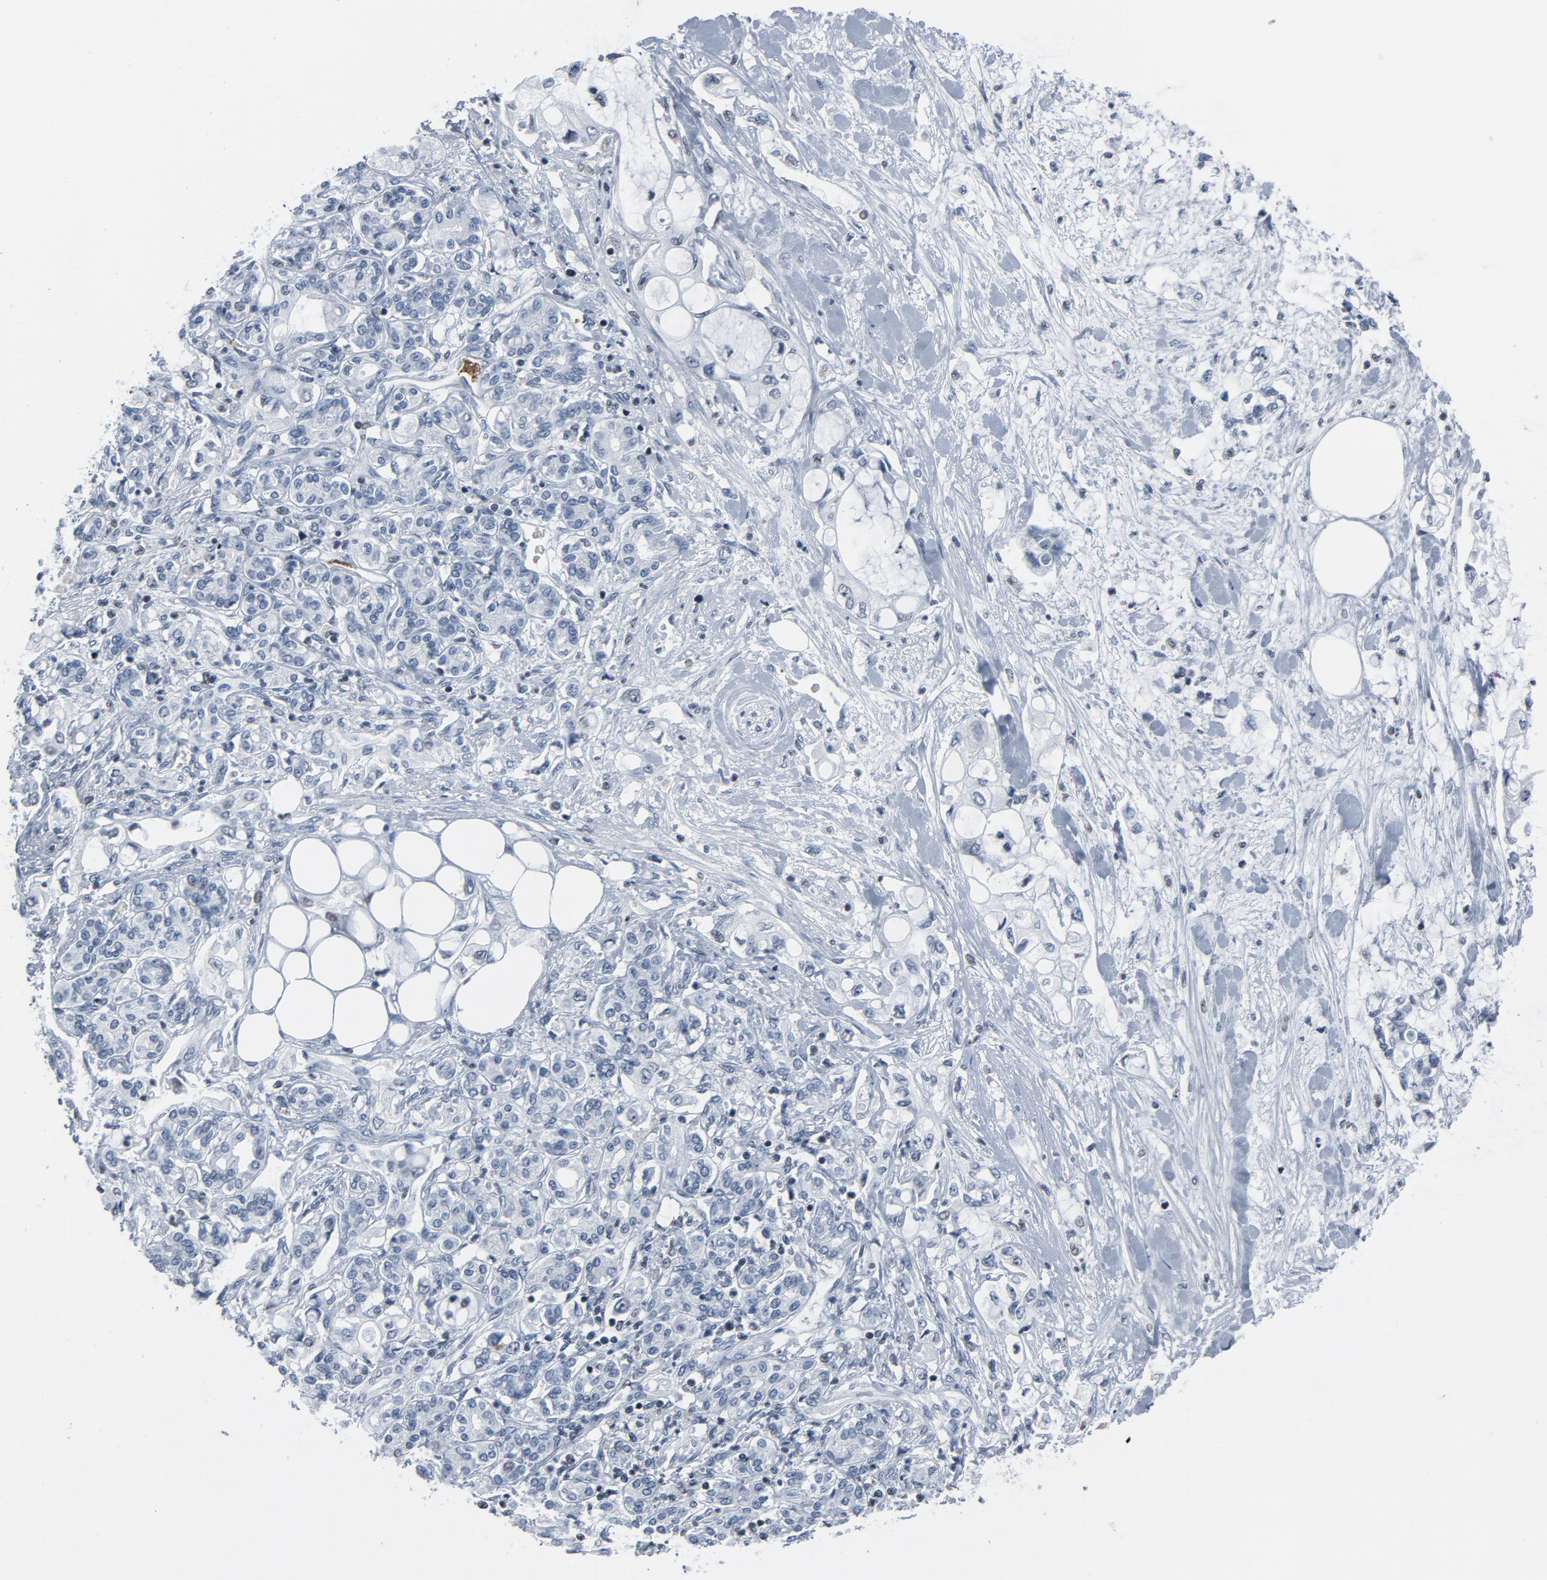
{"staining": {"intensity": "negative", "quantity": "none", "location": "none"}, "tissue": "pancreatic cancer", "cell_type": "Tumor cells", "image_type": "cancer", "snomed": [{"axis": "morphology", "description": "Adenocarcinoma, NOS"}, {"axis": "topography", "description": "Pancreas"}], "caption": "Human adenocarcinoma (pancreatic) stained for a protein using immunohistochemistry (IHC) shows no positivity in tumor cells.", "gene": "STAT5A", "patient": {"sex": "female", "age": 70}}